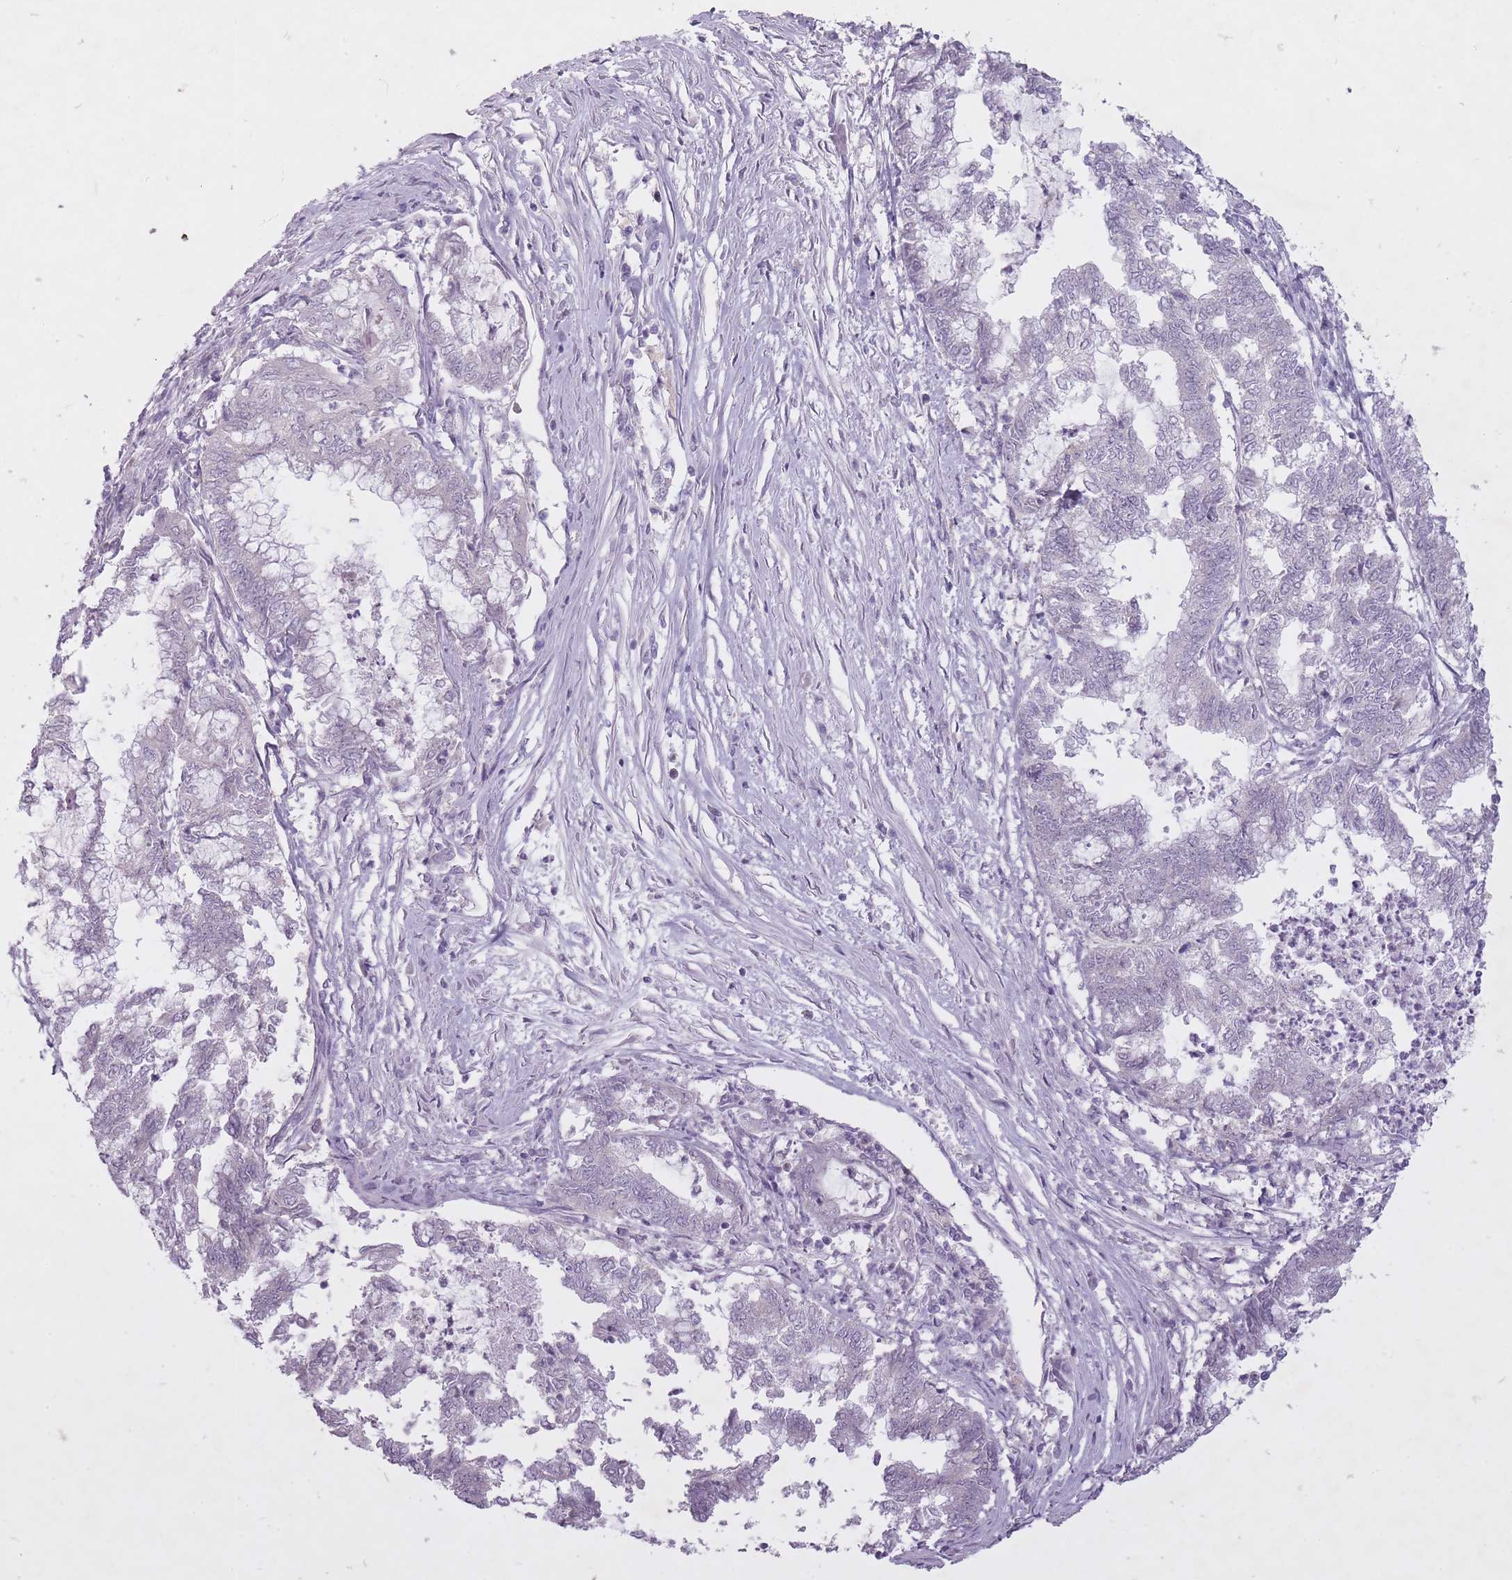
{"staining": {"intensity": "negative", "quantity": "none", "location": "none"}, "tissue": "endometrial cancer", "cell_type": "Tumor cells", "image_type": "cancer", "snomed": [{"axis": "morphology", "description": "Adenocarcinoma, NOS"}, {"axis": "topography", "description": "Endometrium"}], "caption": "Human adenocarcinoma (endometrial) stained for a protein using immunohistochemistry demonstrates no positivity in tumor cells.", "gene": "FAM43B", "patient": {"sex": "female", "age": 79}}